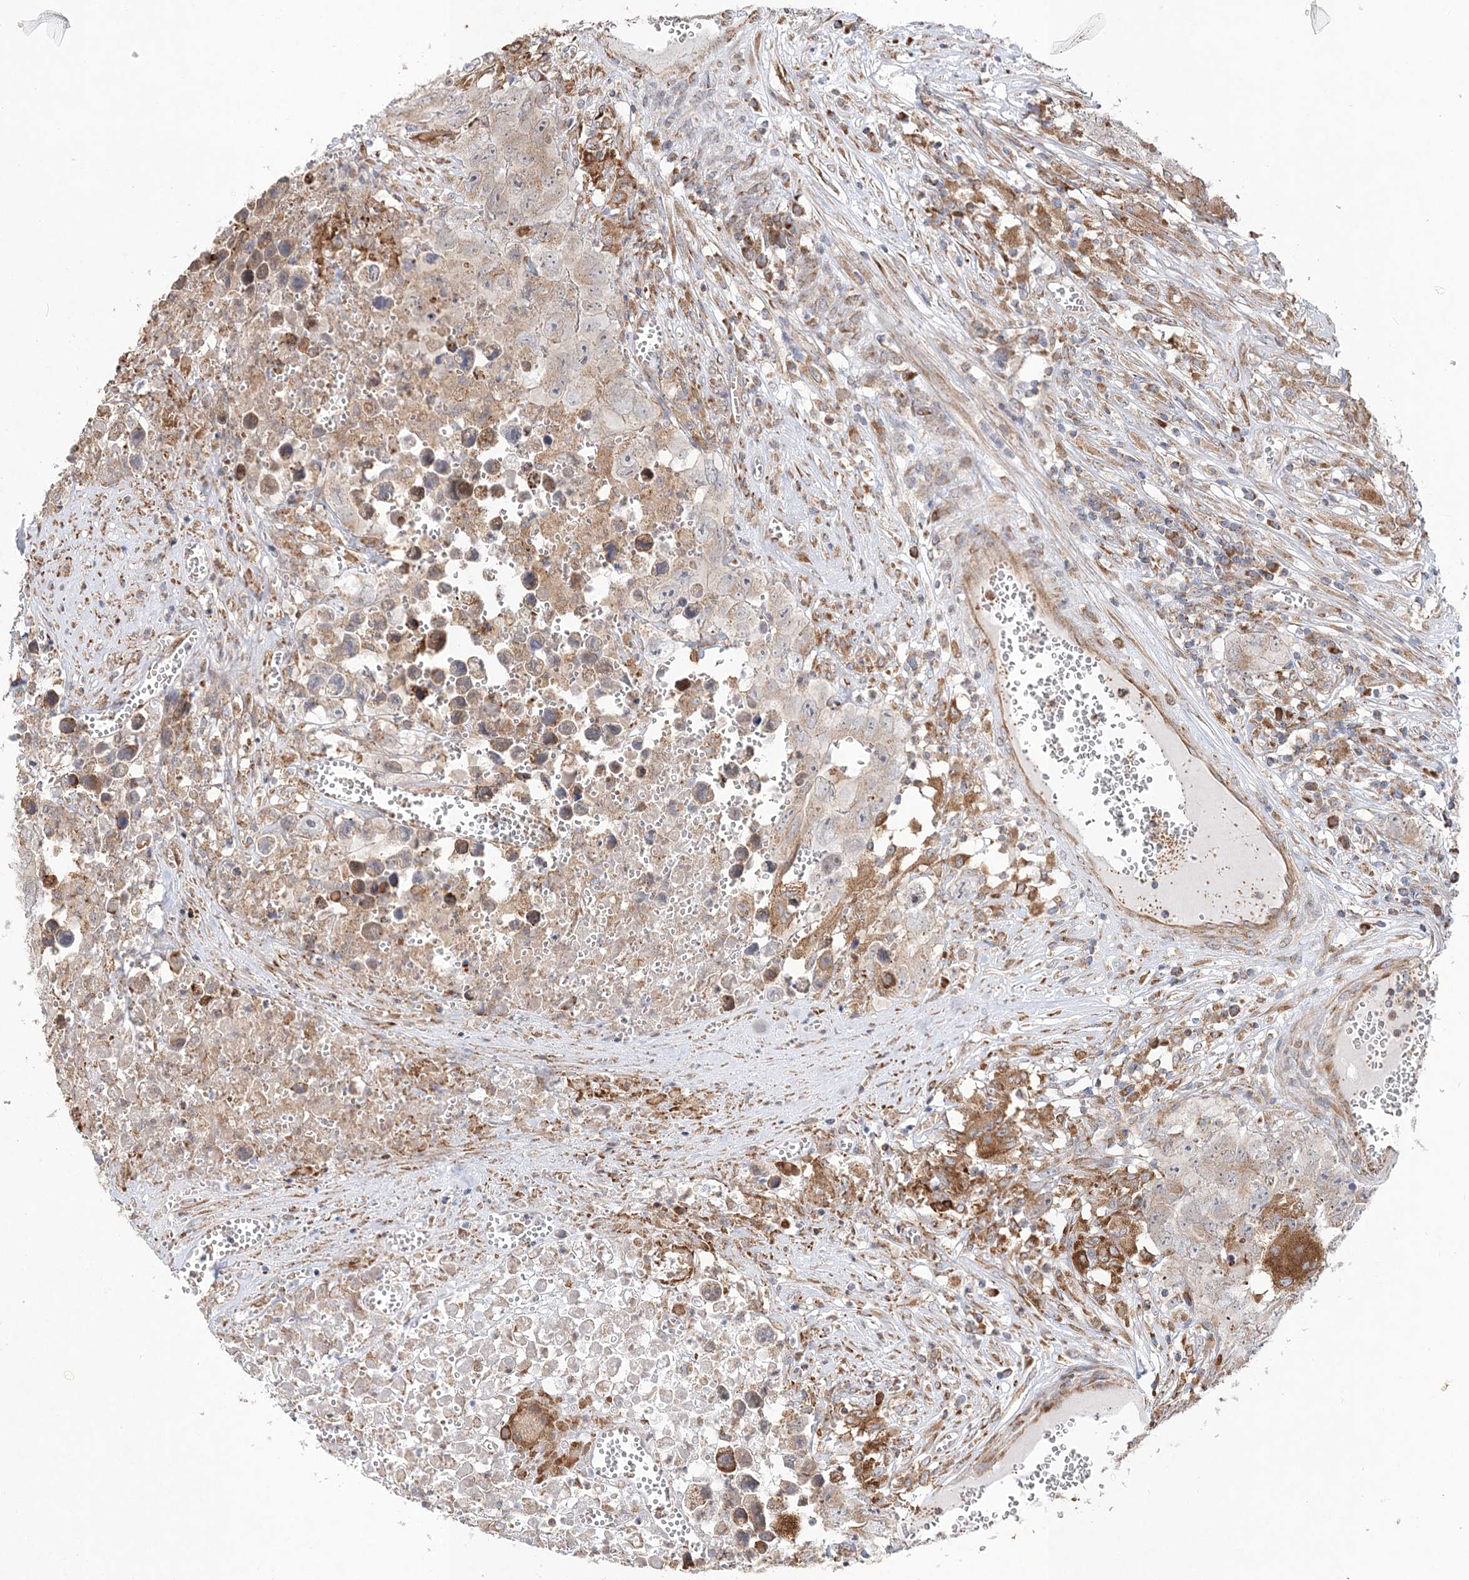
{"staining": {"intensity": "weak", "quantity": "<25%", "location": "cytoplasmic/membranous"}, "tissue": "testis cancer", "cell_type": "Tumor cells", "image_type": "cancer", "snomed": [{"axis": "morphology", "description": "Seminoma, NOS"}, {"axis": "morphology", "description": "Carcinoma, Embryonal, NOS"}, {"axis": "topography", "description": "Testis"}], "caption": "Tumor cells show no significant protein expression in testis embryonal carcinoma.", "gene": "ZFYVE16", "patient": {"sex": "male", "age": 43}}